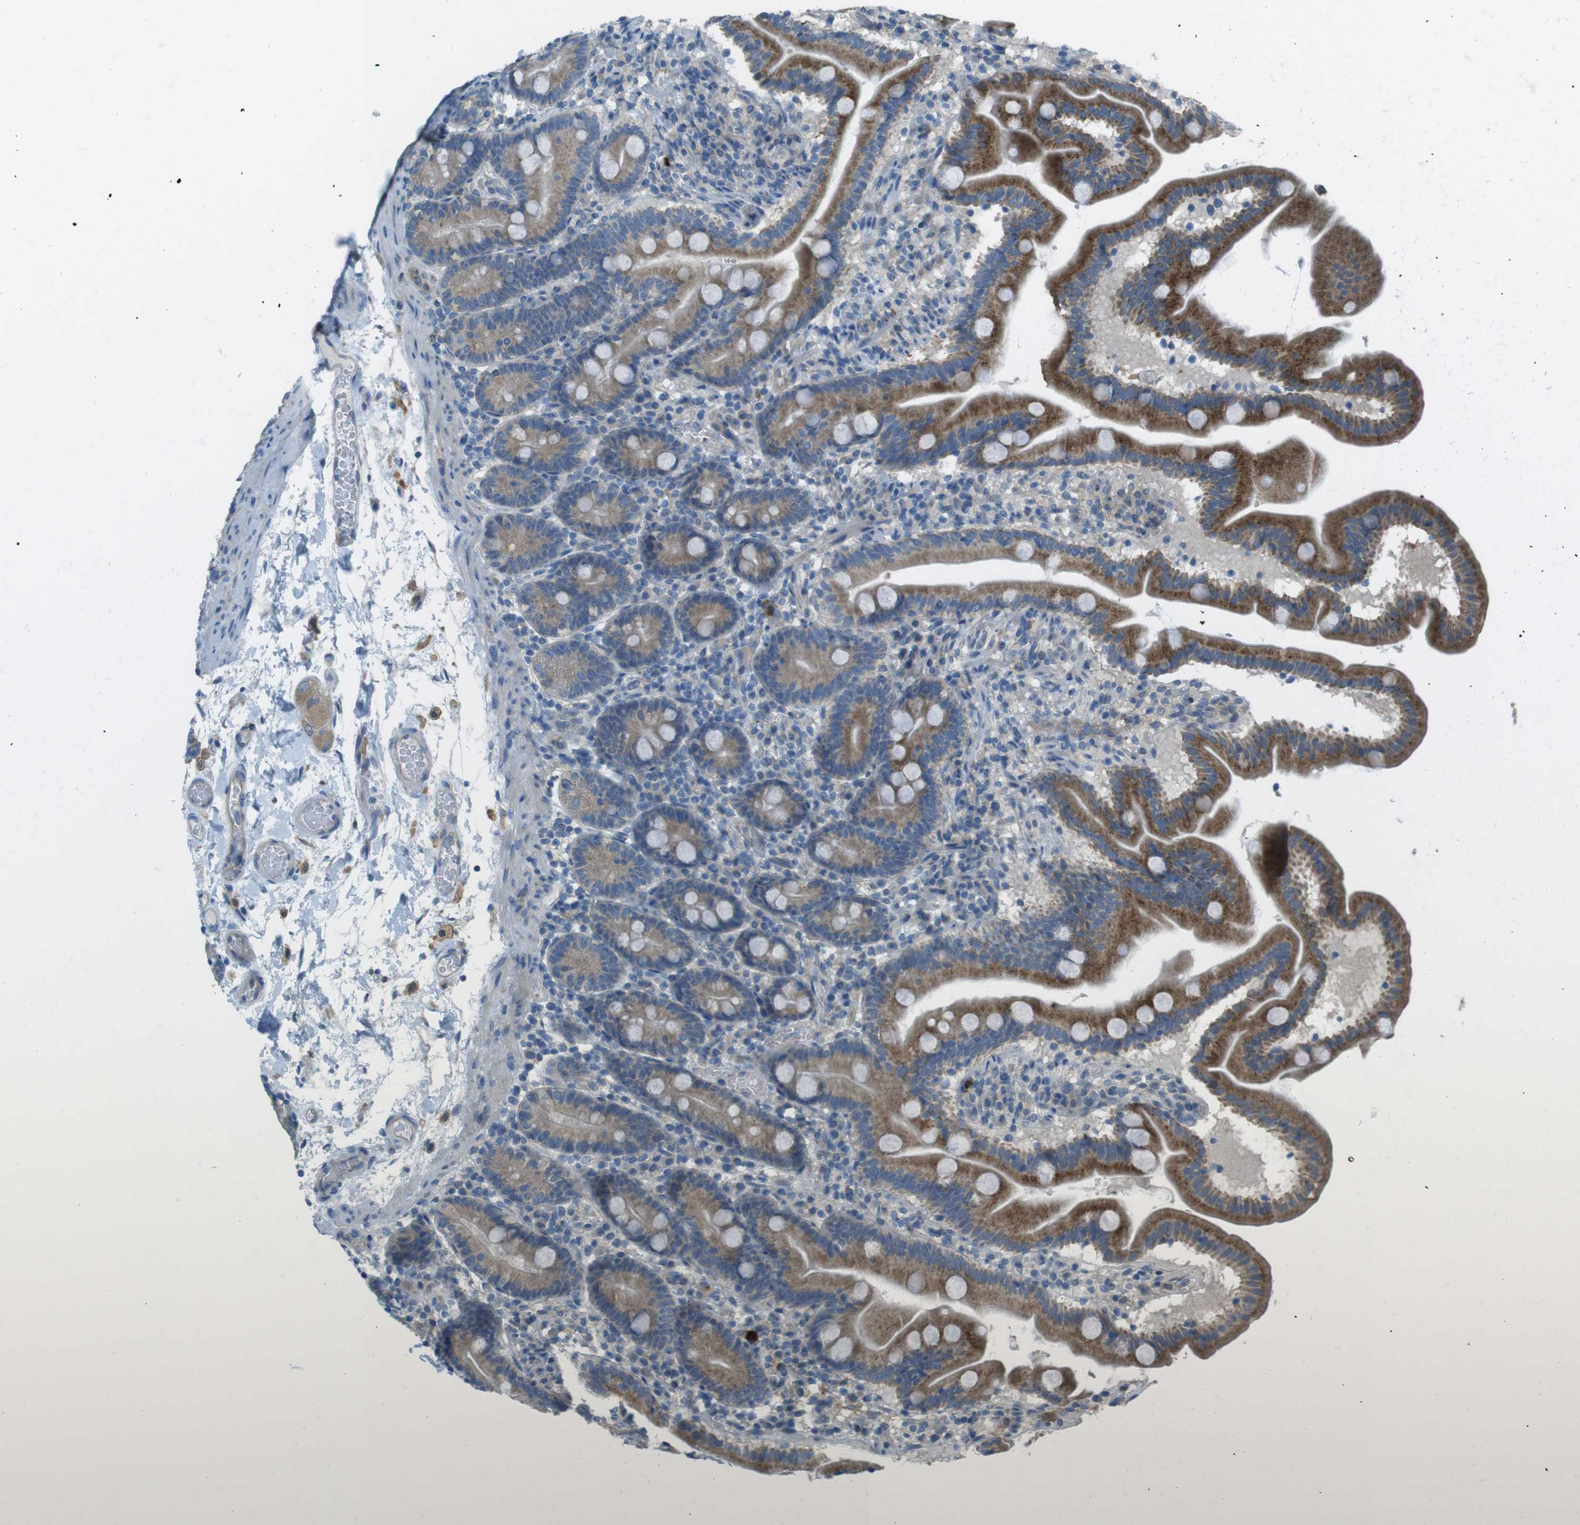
{"staining": {"intensity": "moderate", "quantity": ">75%", "location": "cytoplasmic/membranous"}, "tissue": "duodenum", "cell_type": "Glandular cells", "image_type": "normal", "snomed": [{"axis": "morphology", "description": "Normal tissue, NOS"}, {"axis": "topography", "description": "Duodenum"}], "caption": "This histopathology image reveals IHC staining of benign duodenum, with medium moderate cytoplasmic/membranous positivity in approximately >75% of glandular cells.", "gene": "TMEM41B", "patient": {"sex": "male", "age": 54}}